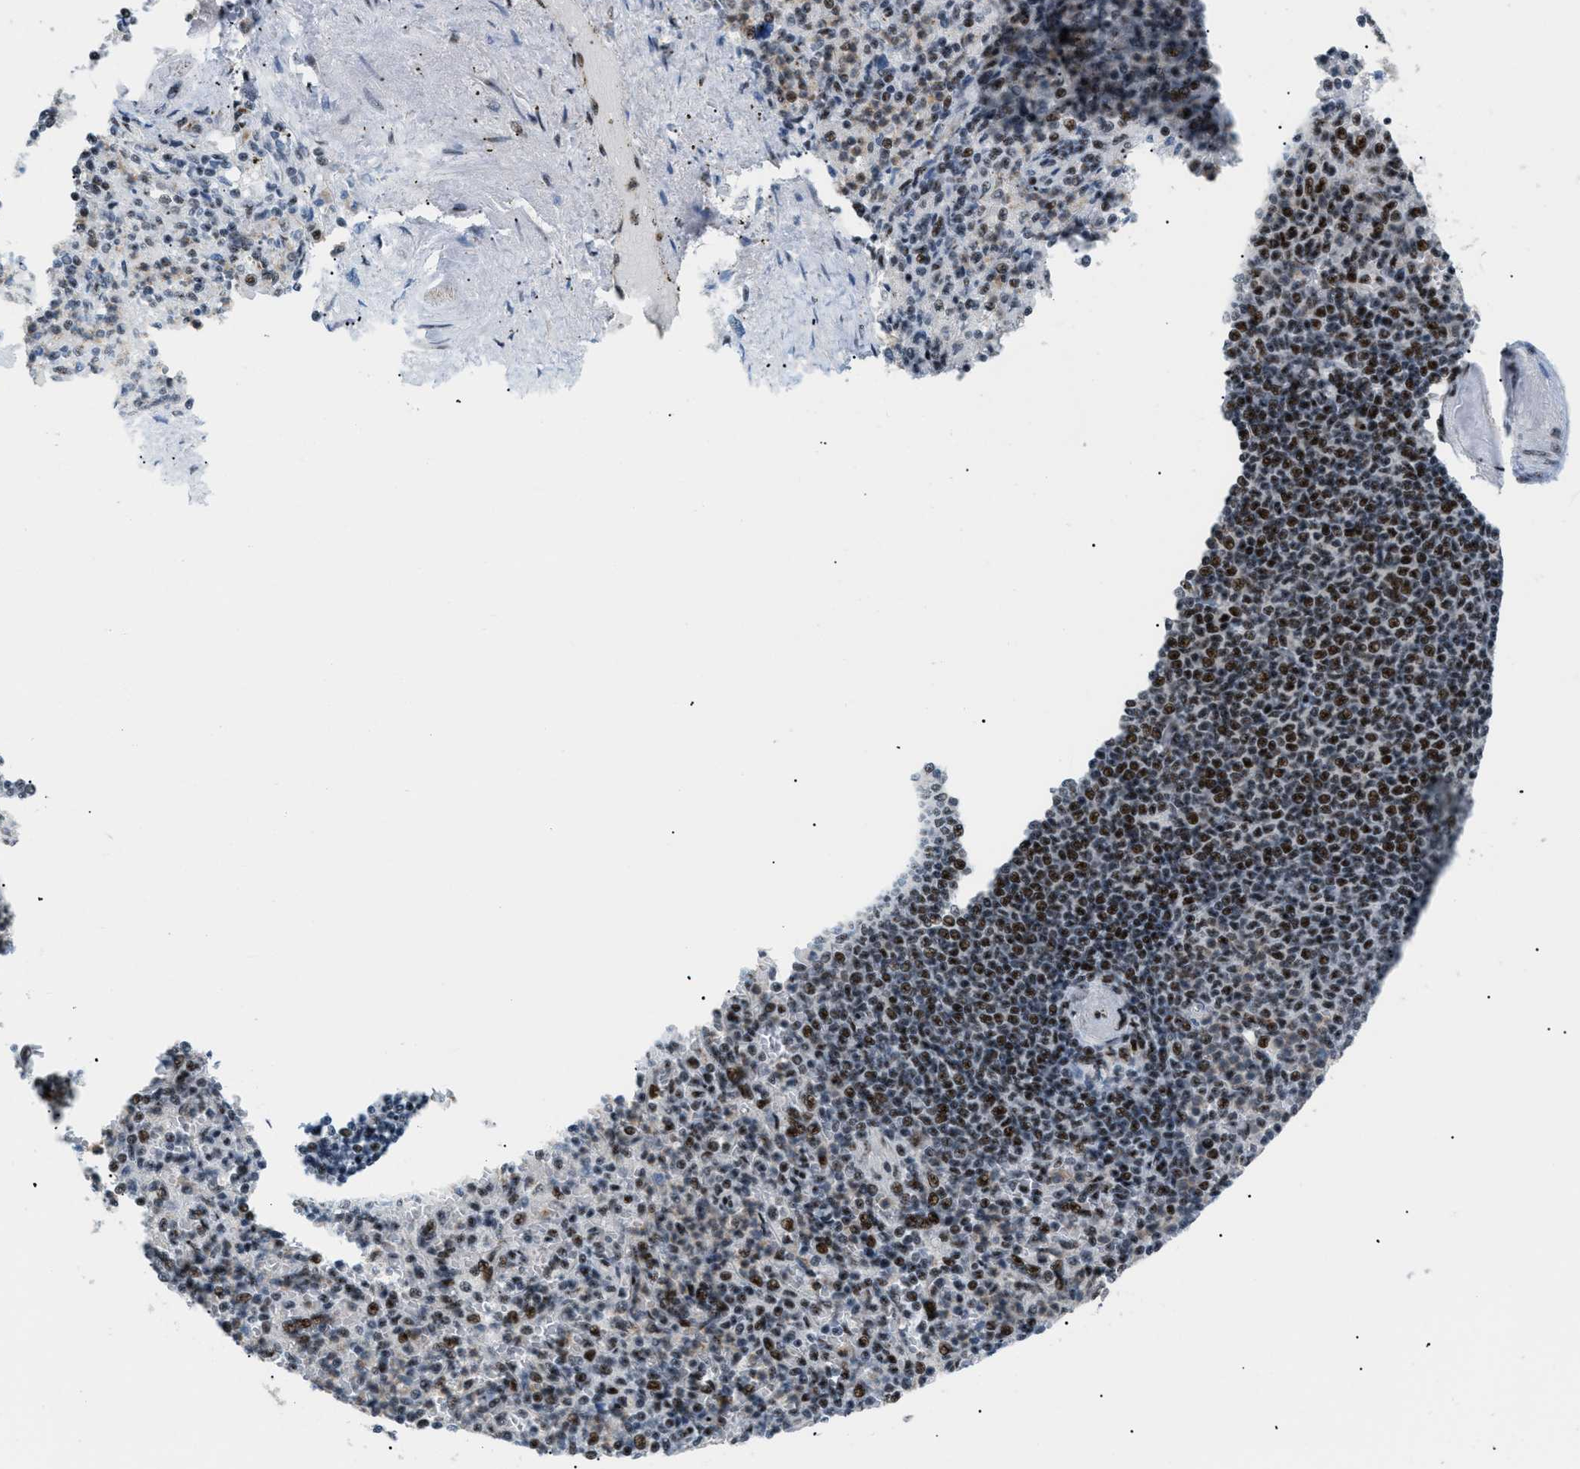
{"staining": {"intensity": "moderate", "quantity": "25%-75%", "location": "nuclear"}, "tissue": "spleen", "cell_type": "Cells in red pulp", "image_type": "normal", "snomed": [{"axis": "morphology", "description": "Normal tissue, NOS"}, {"axis": "topography", "description": "Spleen"}], "caption": "Cells in red pulp demonstrate medium levels of moderate nuclear expression in approximately 25%-75% of cells in unremarkable spleen. The staining was performed using DAB, with brown indicating positive protein expression. Nuclei are stained blue with hematoxylin.", "gene": "CDR2", "patient": {"sex": "female", "age": 74}}